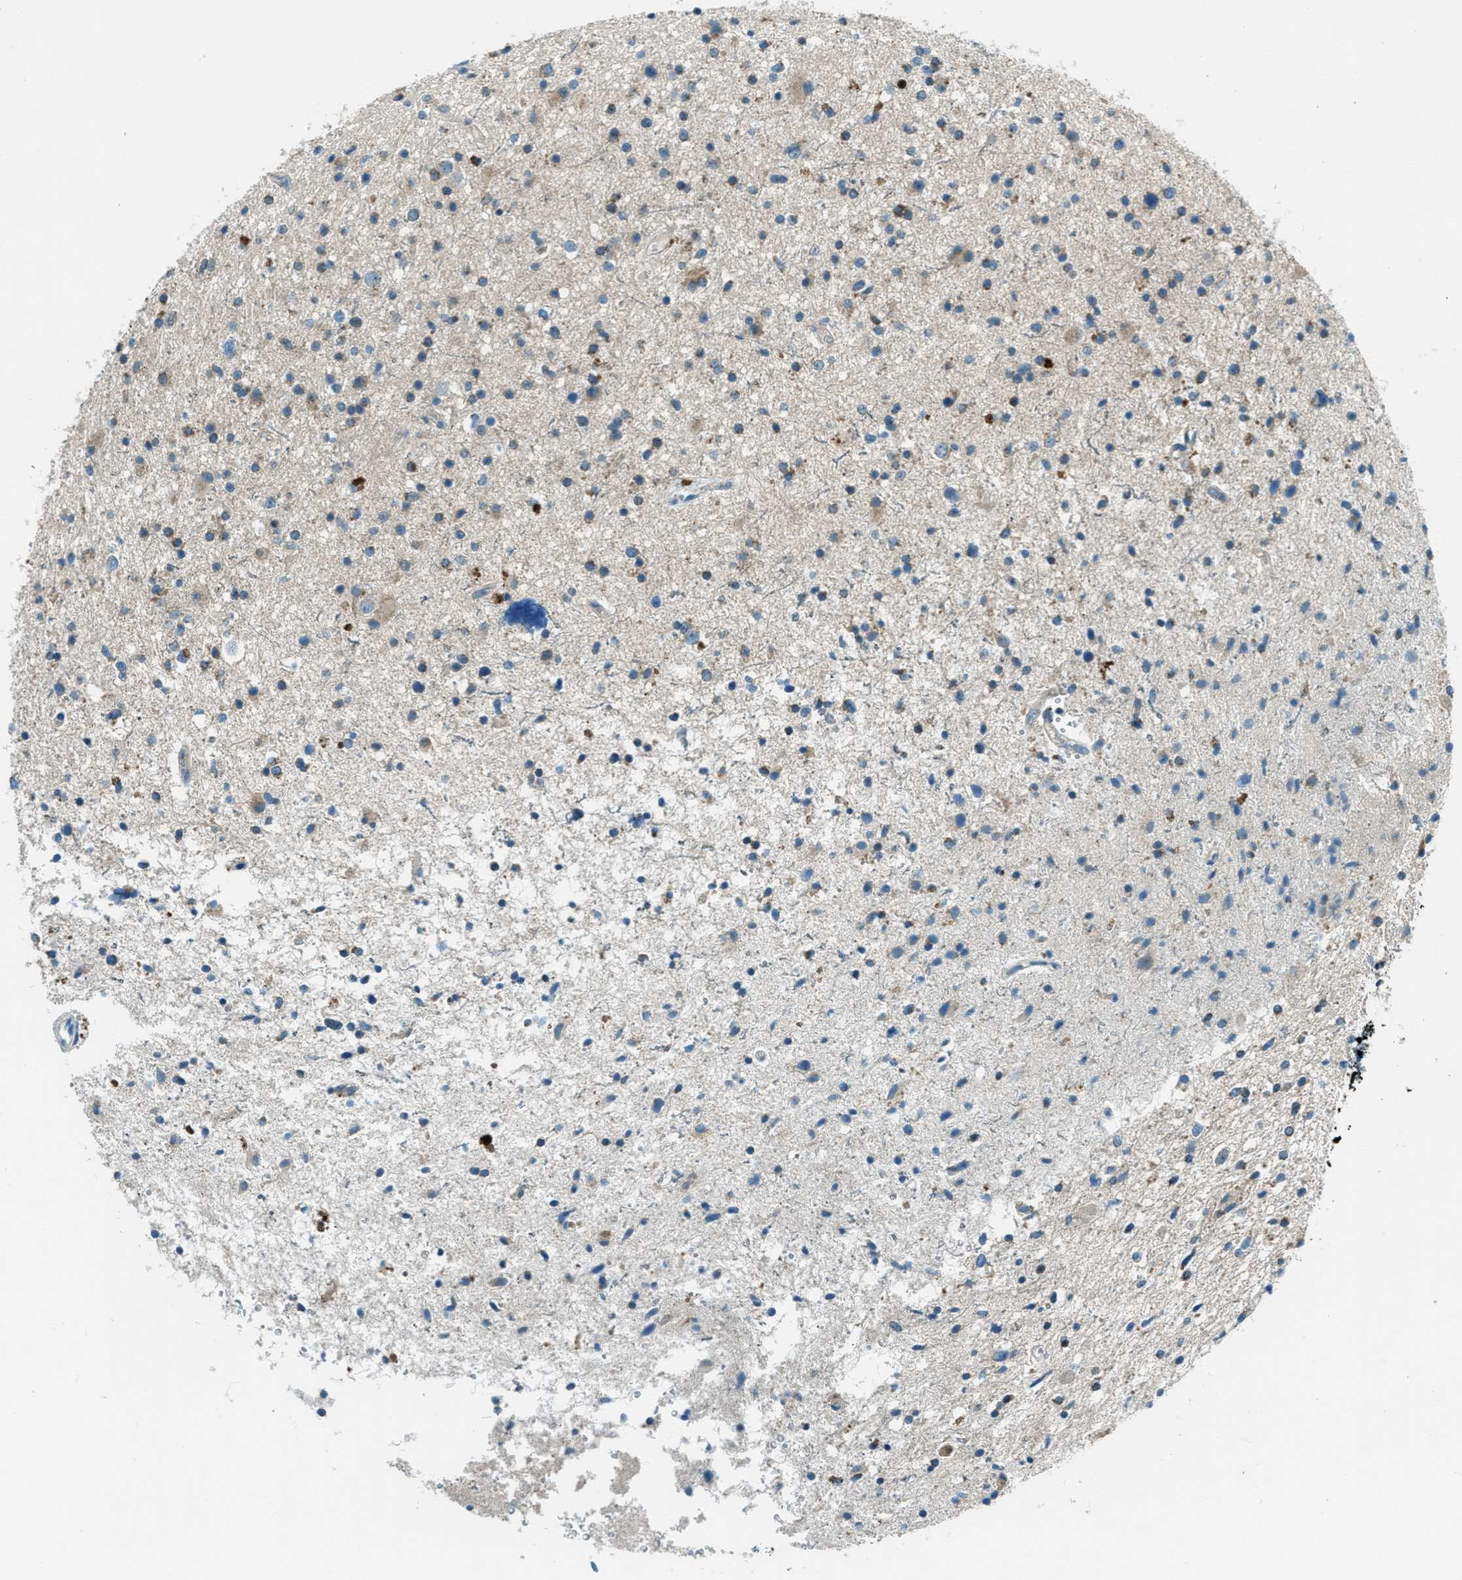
{"staining": {"intensity": "moderate", "quantity": "25%-75%", "location": "cytoplasmic/membranous"}, "tissue": "glioma", "cell_type": "Tumor cells", "image_type": "cancer", "snomed": [{"axis": "morphology", "description": "Glioma, malignant, High grade"}, {"axis": "topography", "description": "Brain"}], "caption": "Human malignant high-grade glioma stained with a brown dye demonstrates moderate cytoplasmic/membranous positive expression in about 25%-75% of tumor cells.", "gene": "FAR1", "patient": {"sex": "male", "age": 33}}